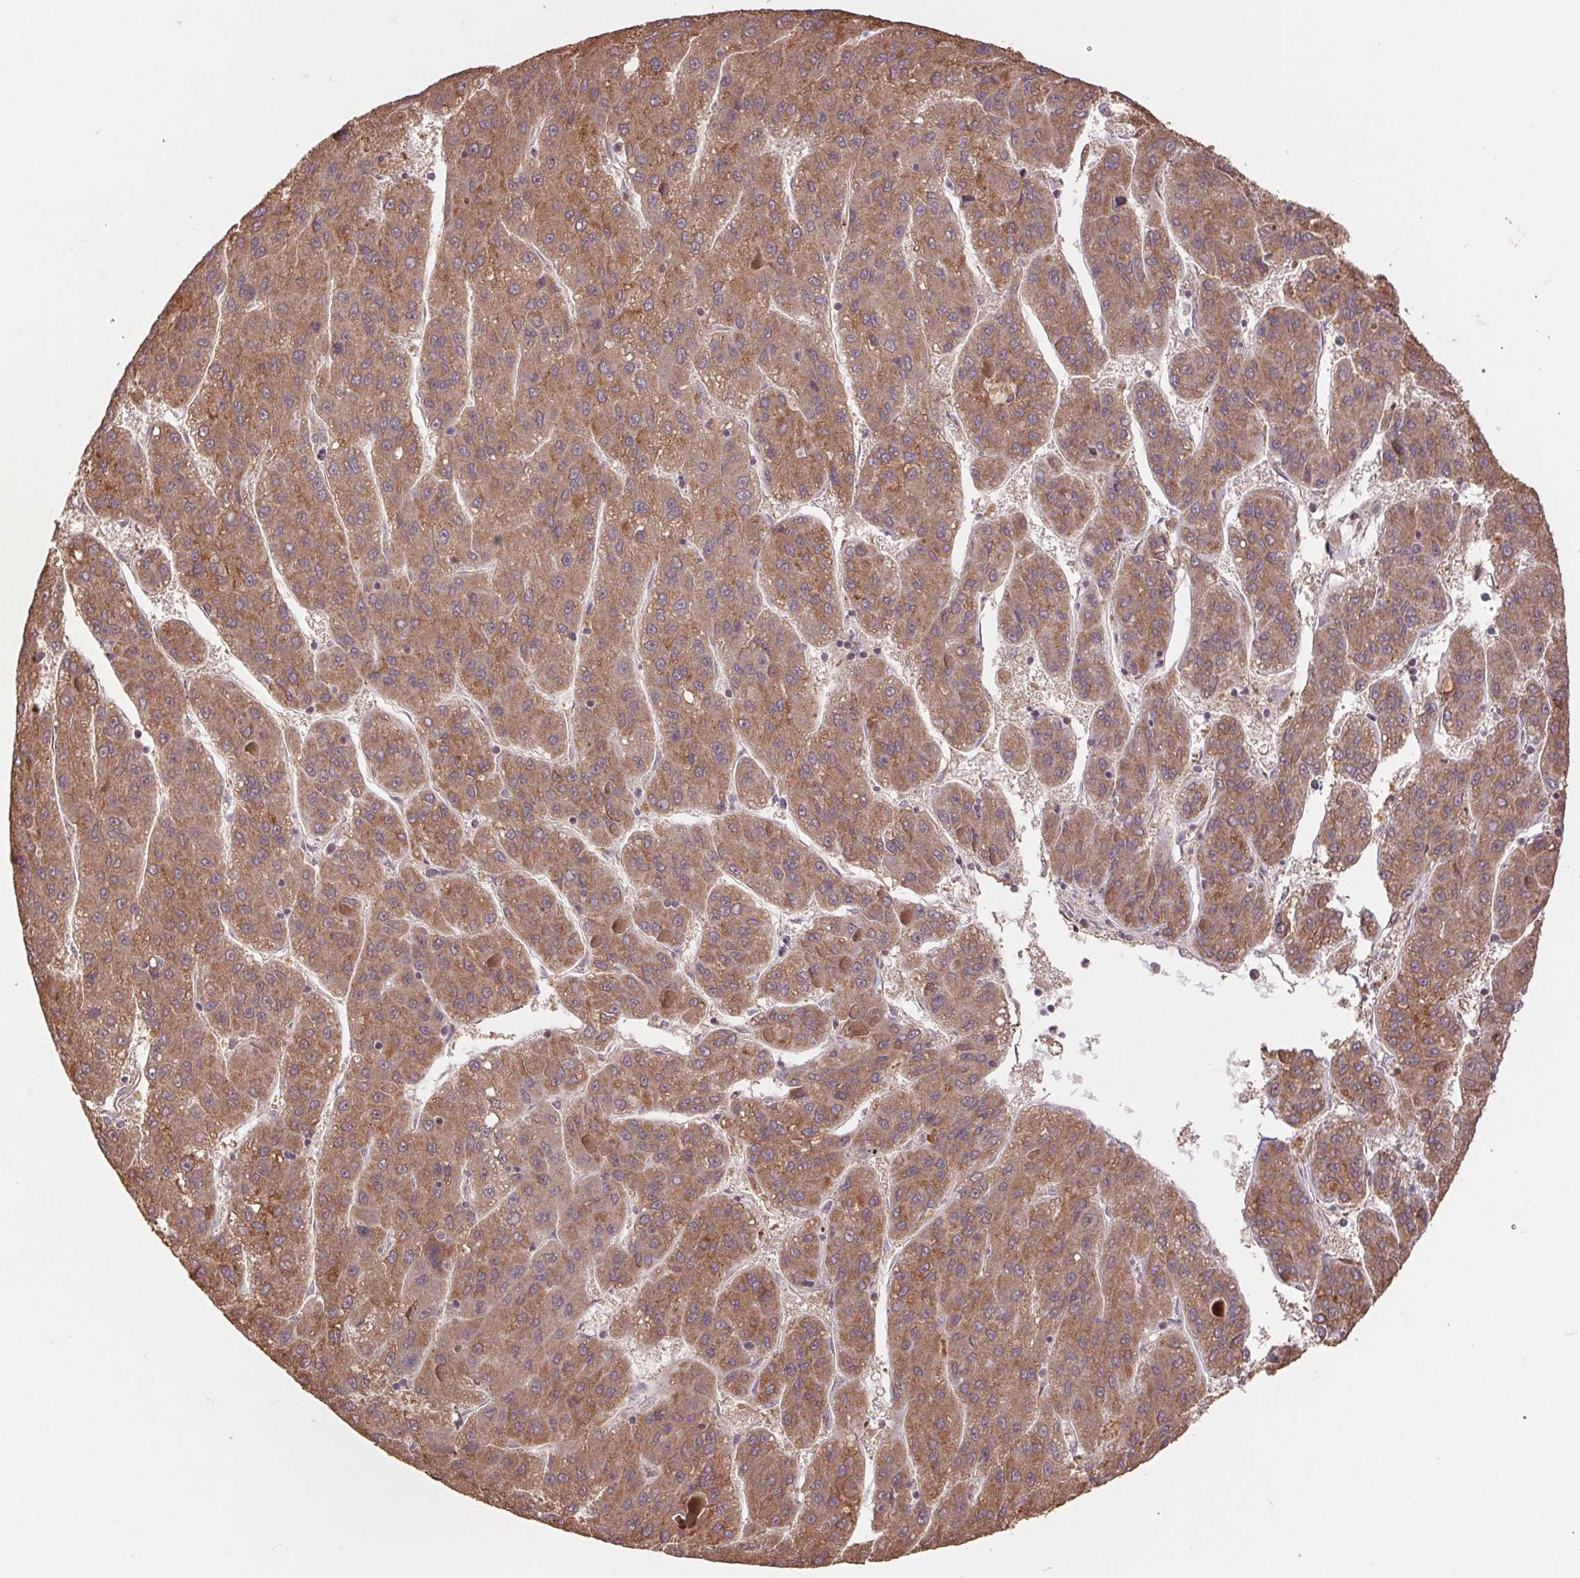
{"staining": {"intensity": "moderate", "quantity": ">75%", "location": "cytoplasmic/membranous"}, "tissue": "liver cancer", "cell_type": "Tumor cells", "image_type": "cancer", "snomed": [{"axis": "morphology", "description": "Carcinoma, Hepatocellular, NOS"}, {"axis": "topography", "description": "Liver"}], "caption": "Immunohistochemistry photomicrograph of neoplastic tissue: hepatocellular carcinoma (liver) stained using IHC displays medium levels of moderate protein expression localized specifically in the cytoplasmic/membranous of tumor cells, appearing as a cytoplasmic/membranous brown color.", "gene": "PDHA1", "patient": {"sex": "female", "age": 82}}